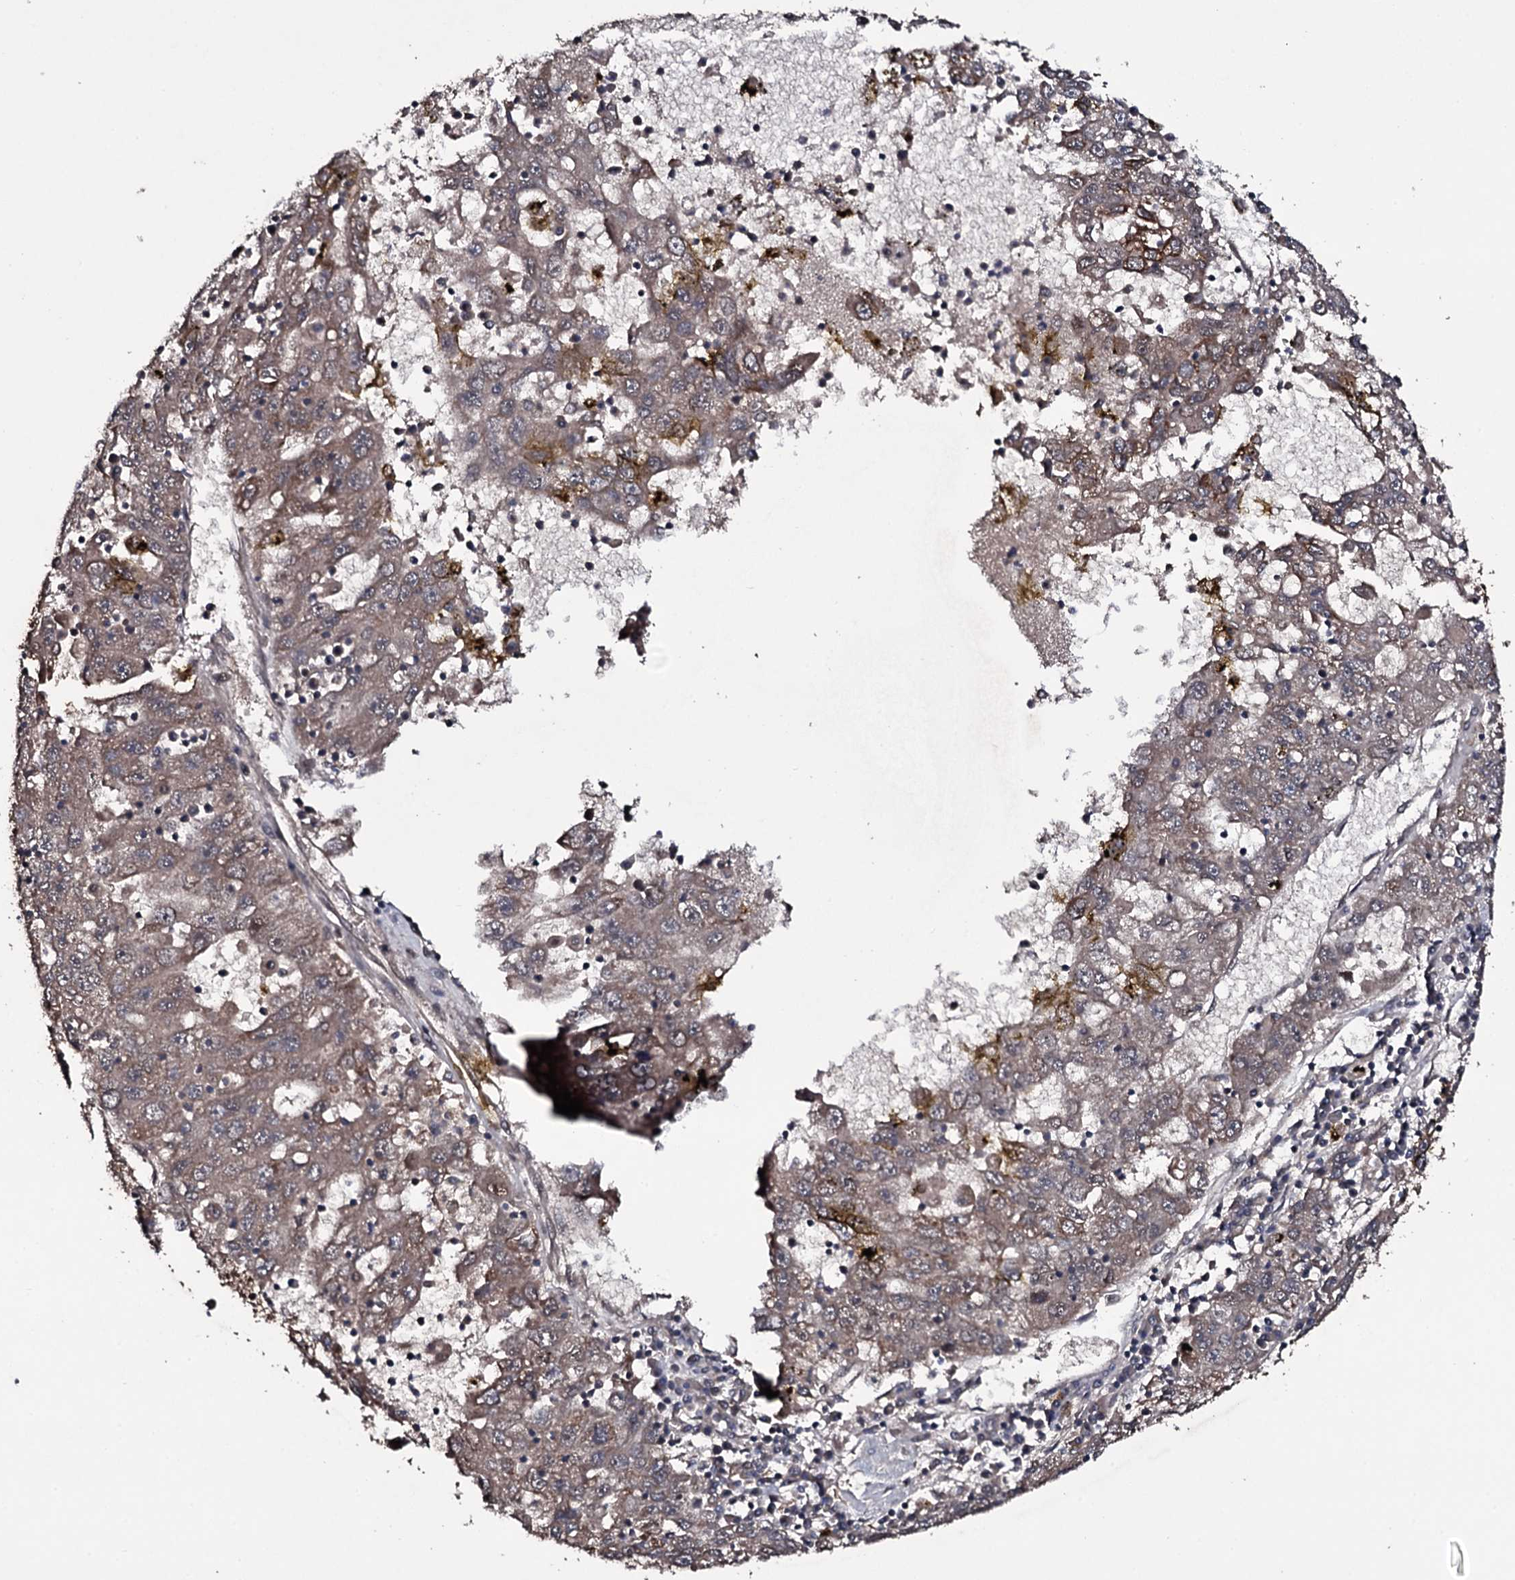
{"staining": {"intensity": "weak", "quantity": "25%-75%", "location": "cytoplasmic/membranous"}, "tissue": "liver cancer", "cell_type": "Tumor cells", "image_type": "cancer", "snomed": [{"axis": "morphology", "description": "Carcinoma, Hepatocellular, NOS"}, {"axis": "topography", "description": "Liver"}], "caption": "Human liver hepatocellular carcinoma stained for a protein (brown) displays weak cytoplasmic/membranous positive expression in about 25%-75% of tumor cells.", "gene": "MRPS31", "patient": {"sex": "male", "age": 49}}